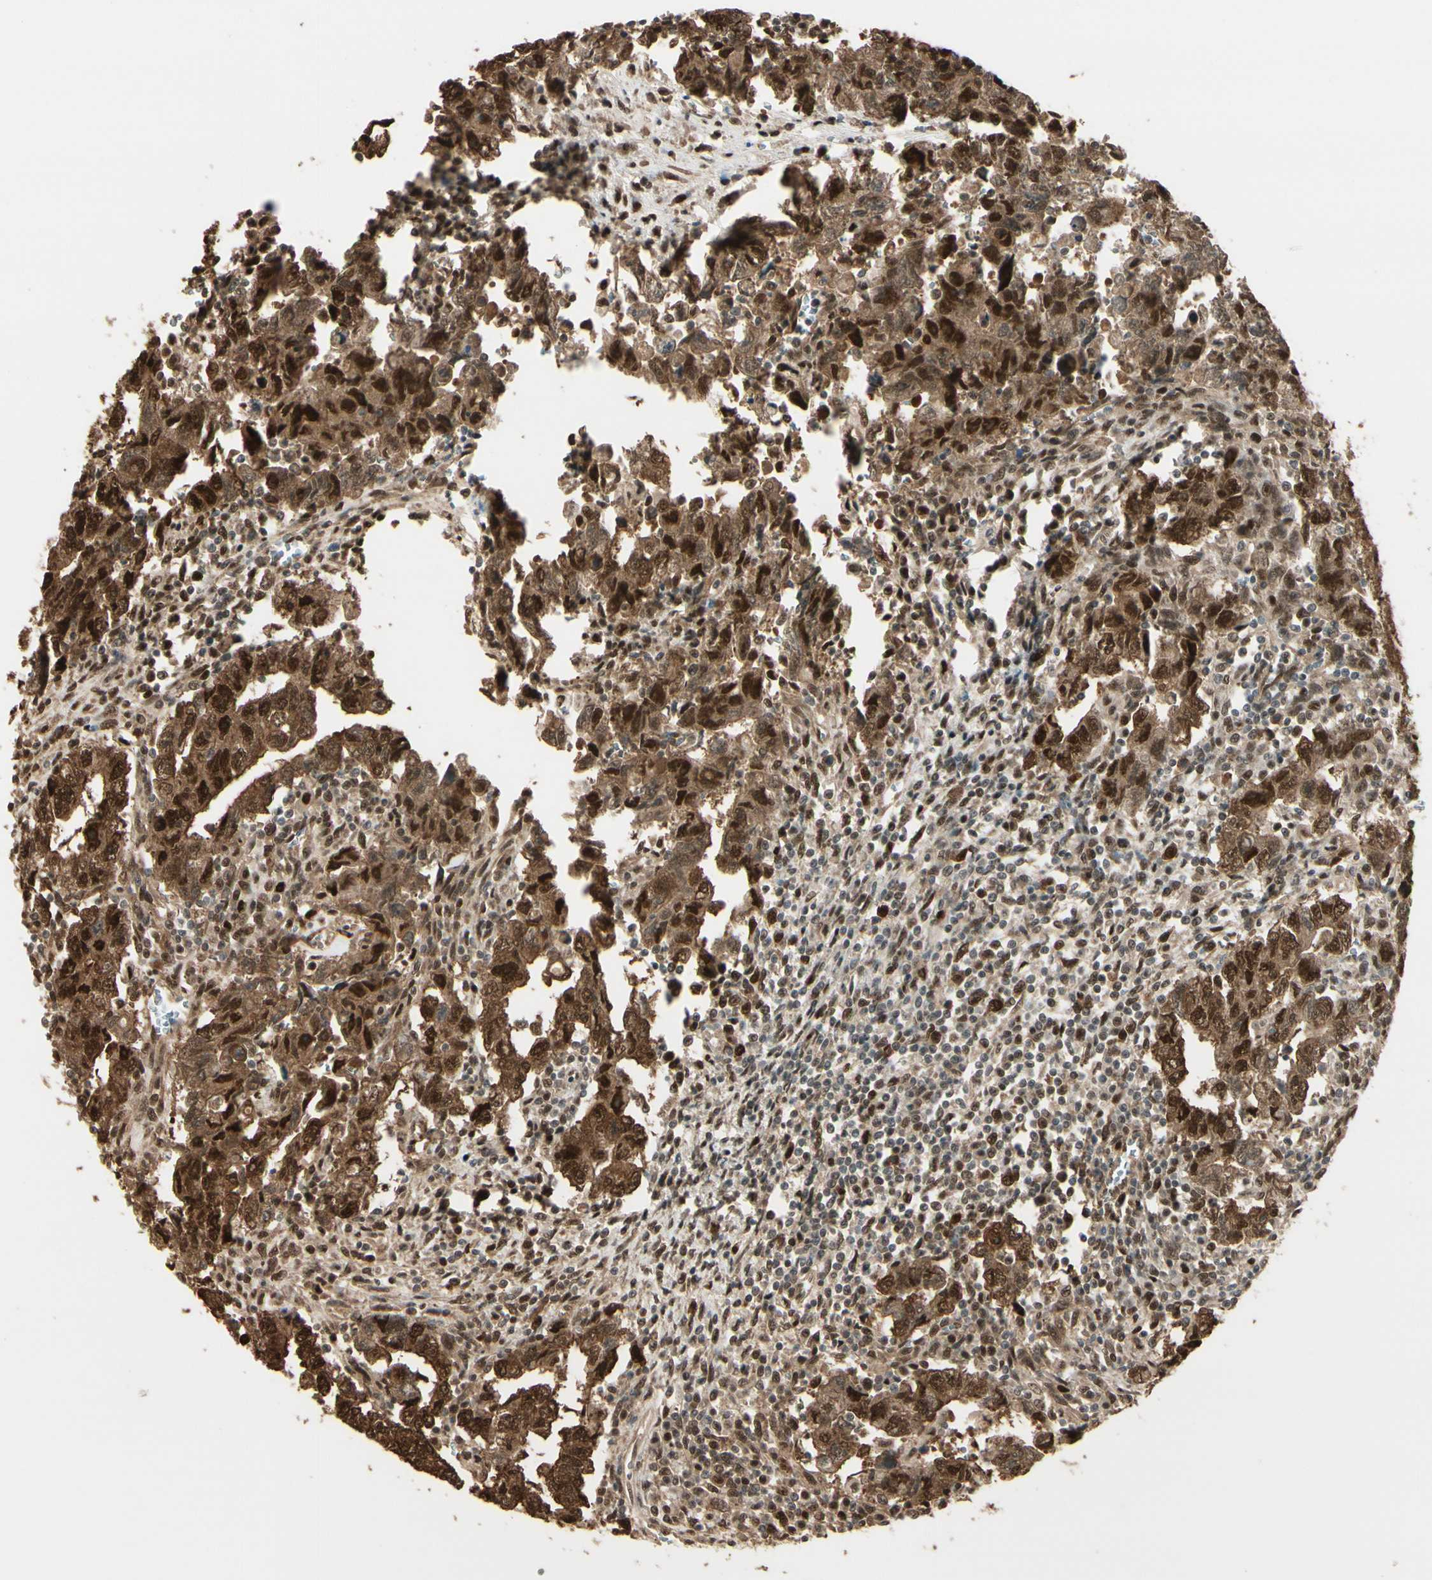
{"staining": {"intensity": "strong", "quantity": ">75%", "location": "cytoplasmic/membranous,nuclear"}, "tissue": "testis cancer", "cell_type": "Tumor cells", "image_type": "cancer", "snomed": [{"axis": "morphology", "description": "Carcinoma, Embryonal, NOS"}, {"axis": "topography", "description": "Testis"}], "caption": "Testis embryonal carcinoma stained for a protein displays strong cytoplasmic/membranous and nuclear positivity in tumor cells.", "gene": "HSF1", "patient": {"sex": "male", "age": 28}}